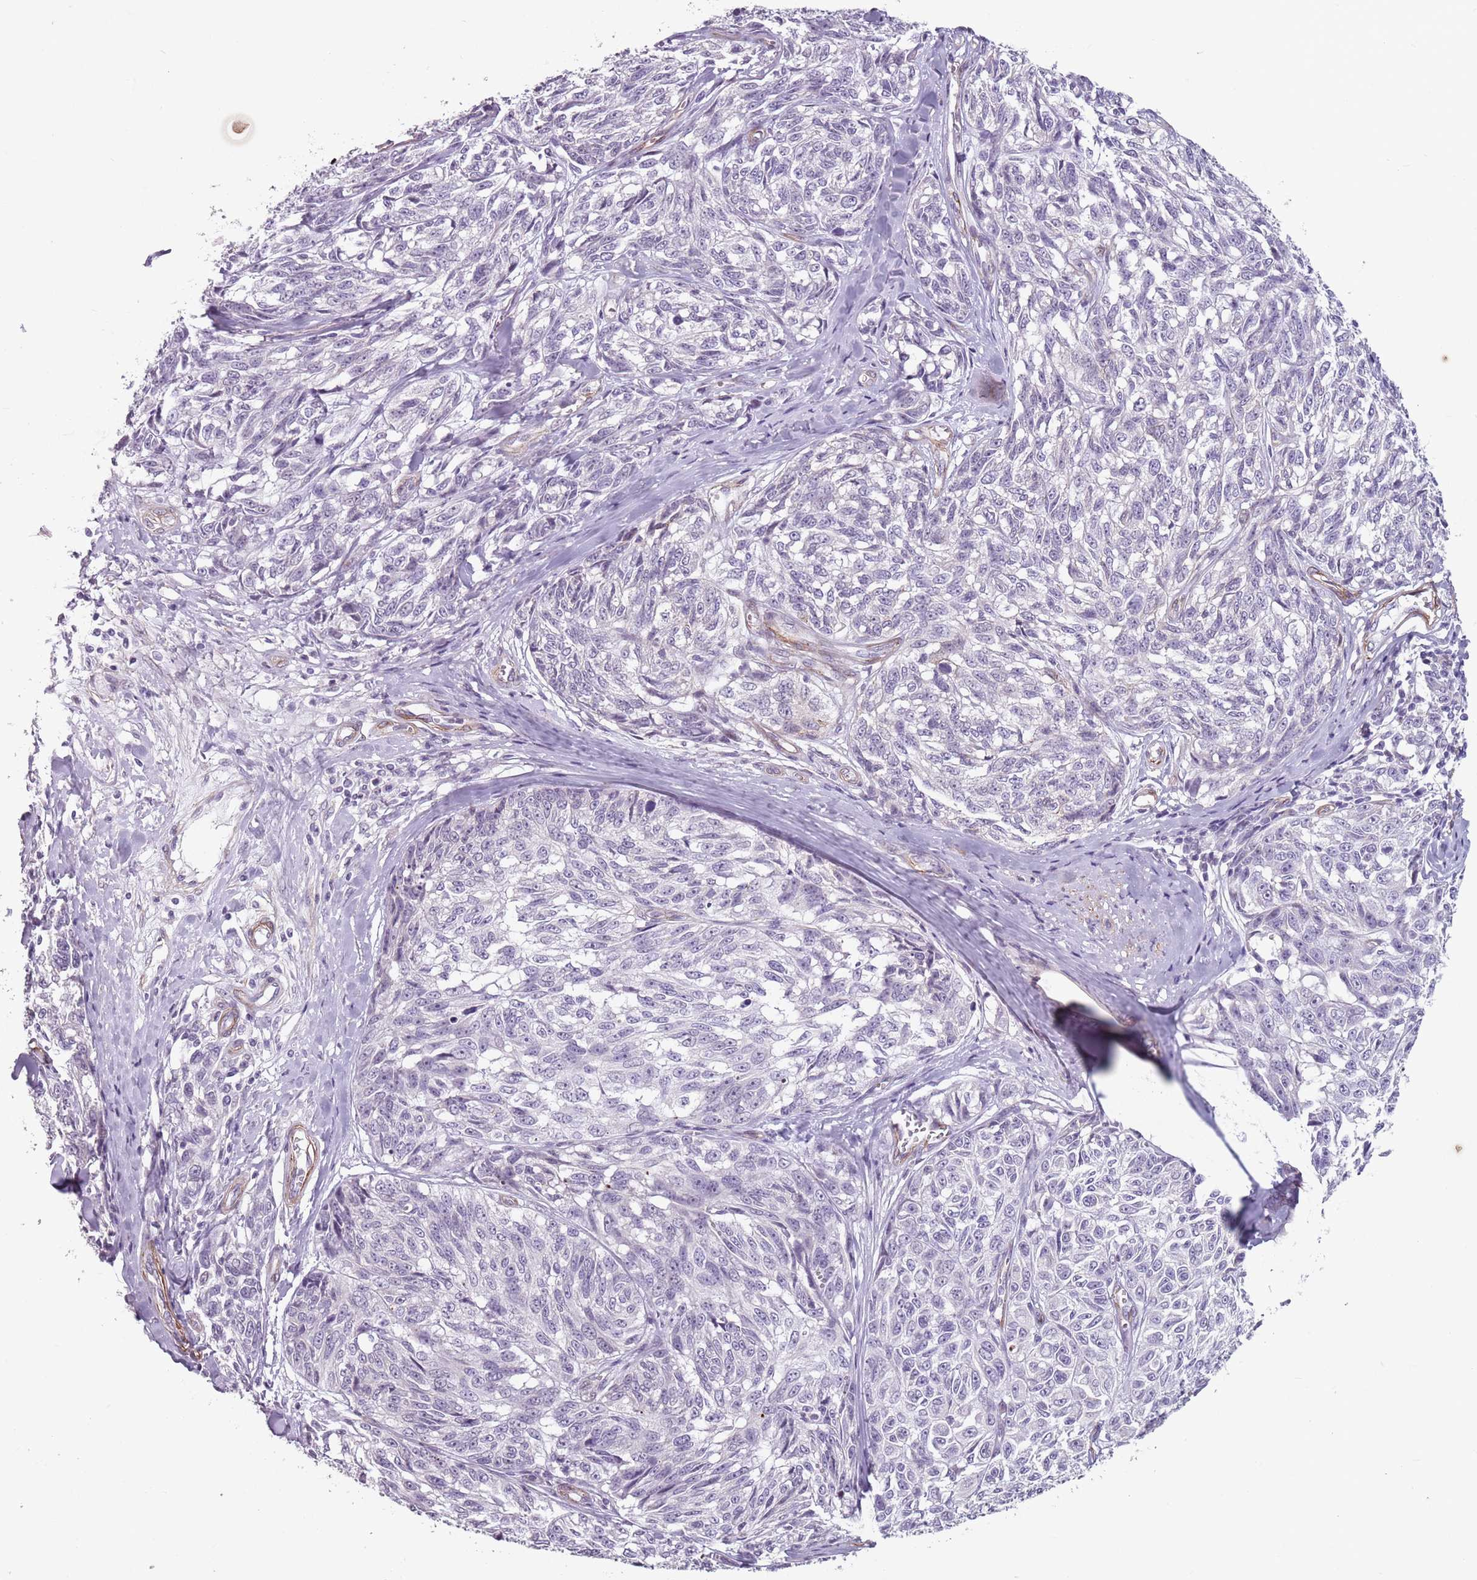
{"staining": {"intensity": "negative", "quantity": "none", "location": "none"}, "tissue": "melanoma", "cell_type": "Tumor cells", "image_type": "cancer", "snomed": [{"axis": "morphology", "description": "Normal tissue, NOS"}, {"axis": "morphology", "description": "Malignant melanoma, NOS"}, {"axis": "topography", "description": "Skin"}], "caption": "An image of malignant melanoma stained for a protein shows no brown staining in tumor cells.", "gene": "TMC4", "patient": {"sex": "female", "age": 64}}